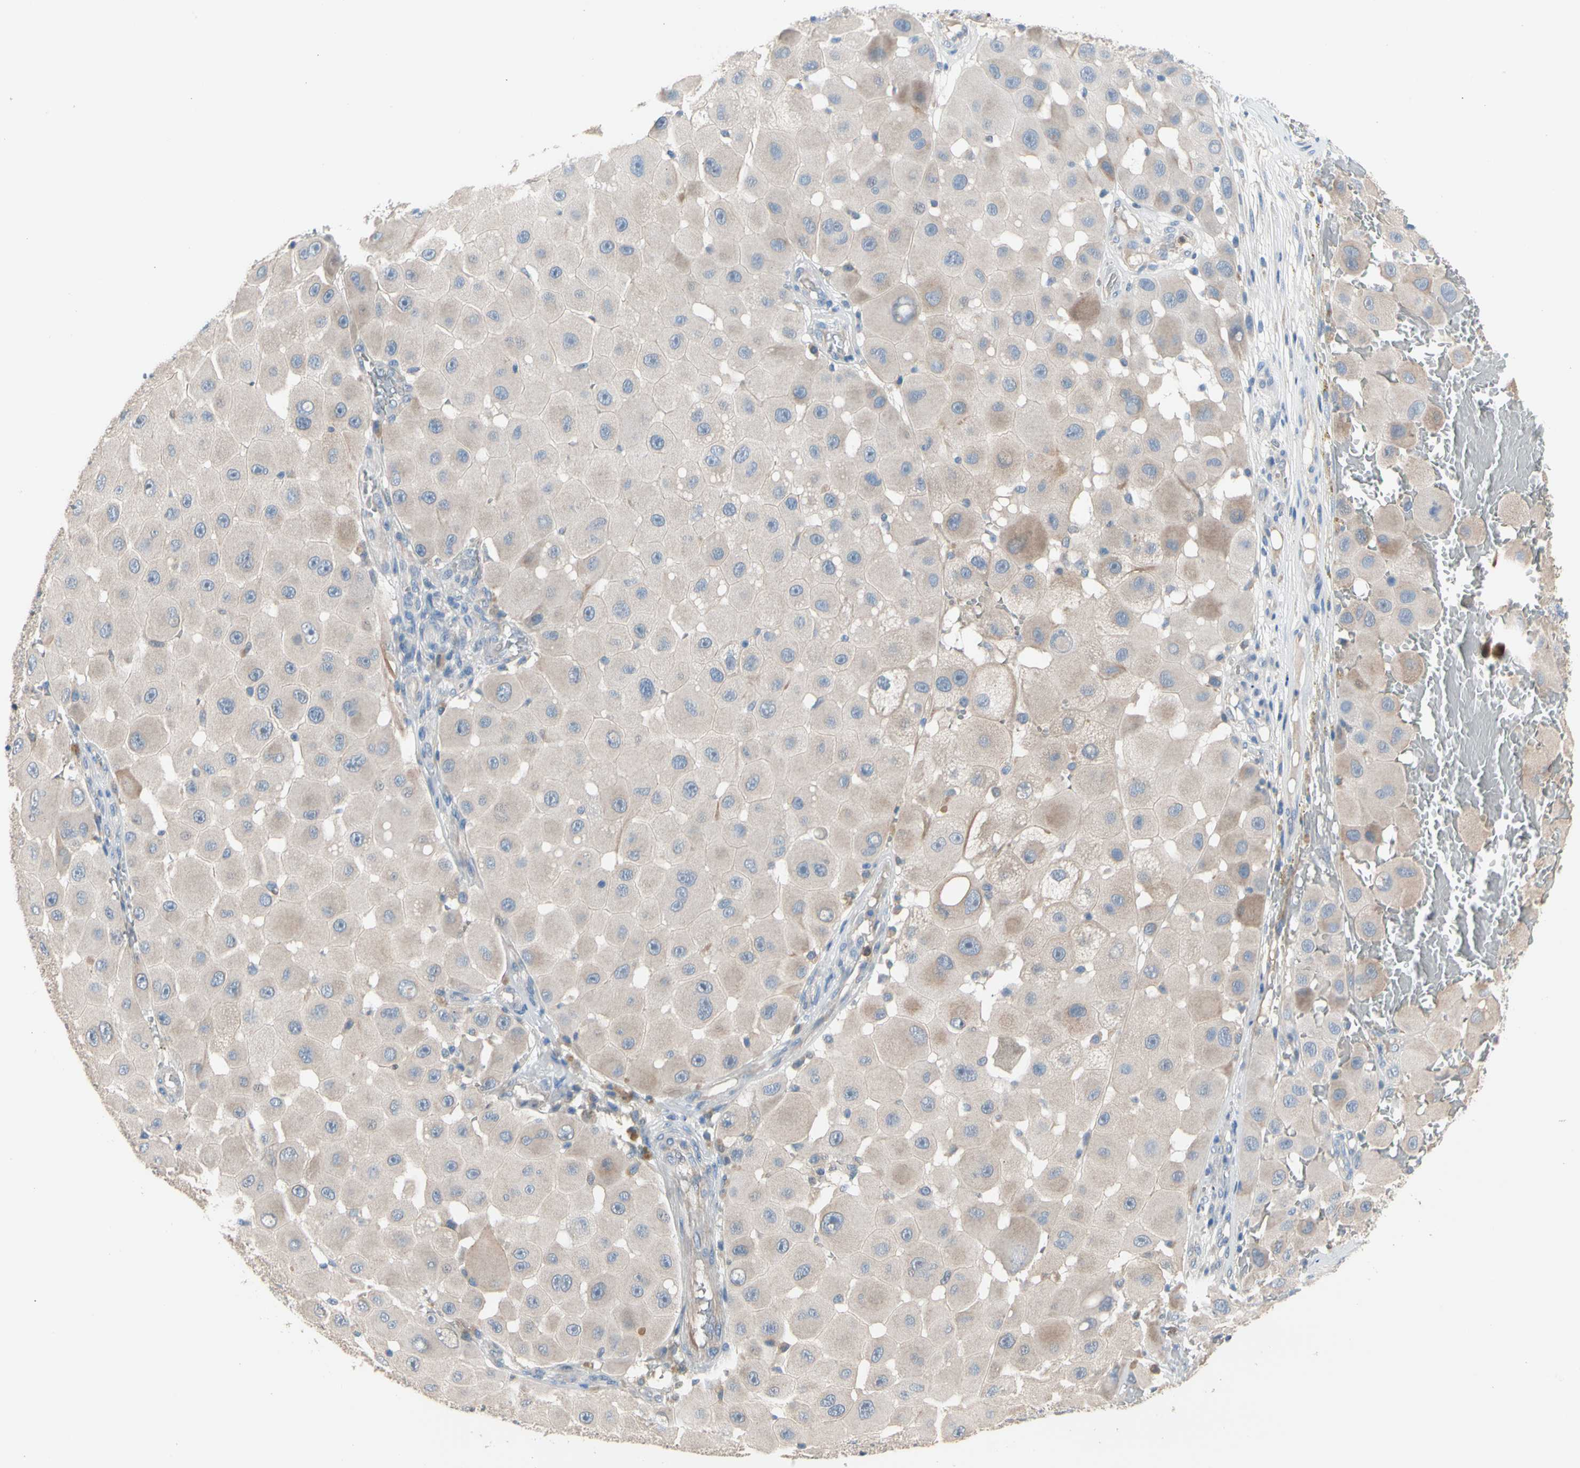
{"staining": {"intensity": "weak", "quantity": "<25%", "location": "cytoplasmic/membranous"}, "tissue": "melanoma", "cell_type": "Tumor cells", "image_type": "cancer", "snomed": [{"axis": "morphology", "description": "Malignant melanoma, NOS"}, {"axis": "topography", "description": "Skin"}], "caption": "Immunohistochemical staining of human malignant melanoma shows no significant positivity in tumor cells. Brightfield microscopy of immunohistochemistry stained with DAB (3,3'-diaminobenzidine) (brown) and hematoxylin (blue), captured at high magnification.", "gene": "BBOX1", "patient": {"sex": "female", "age": 81}}